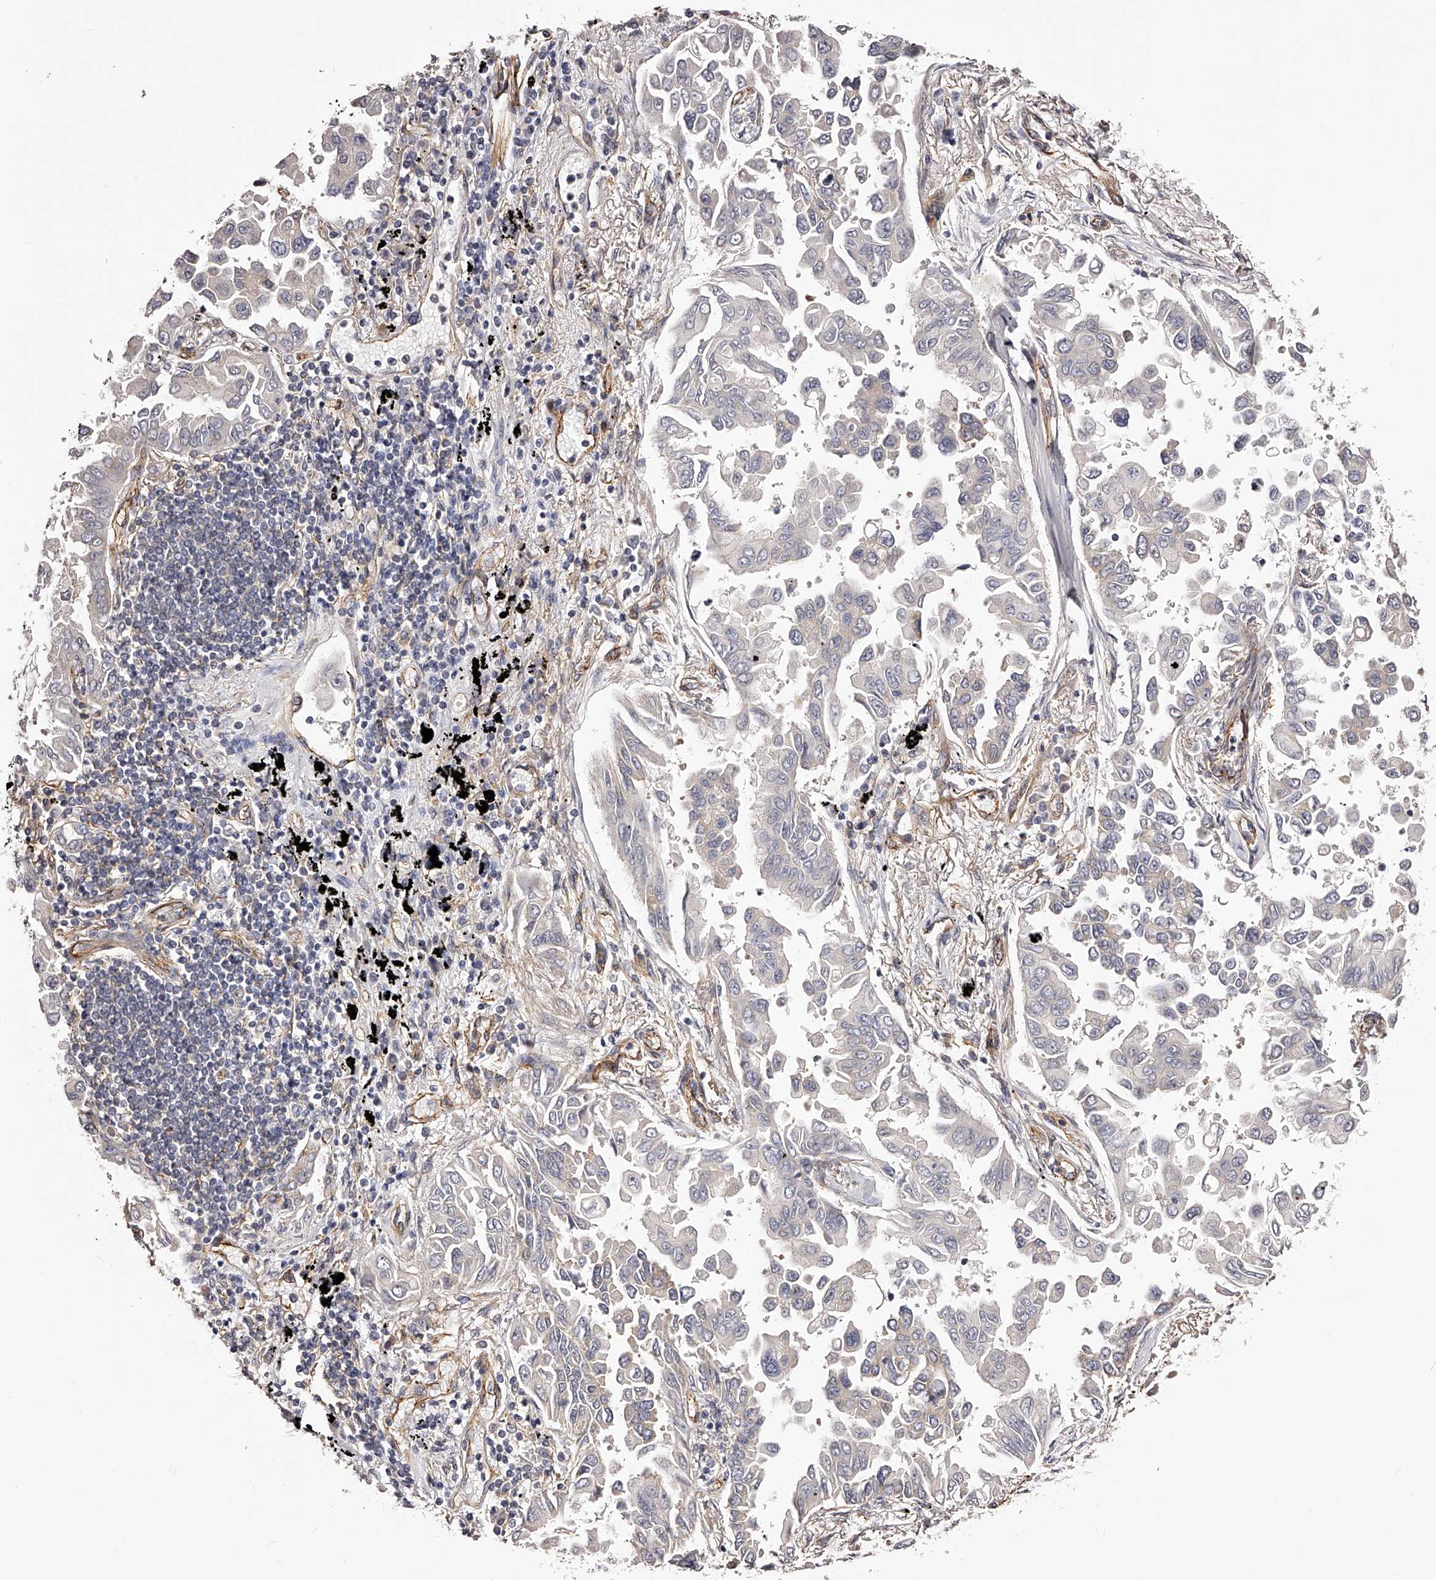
{"staining": {"intensity": "negative", "quantity": "none", "location": "none"}, "tissue": "lung cancer", "cell_type": "Tumor cells", "image_type": "cancer", "snomed": [{"axis": "morphology", "description": "Adenocarcinoma, NOS"}, {"axis": "topography", "description": "Lung"}], "caption": "Histopathology image shows no protein expression in tumor cells of lung cancer (adenocarcinoma) tissue.", "gene": "LTV1", "patient": {"sex": "female", "age": 67}}